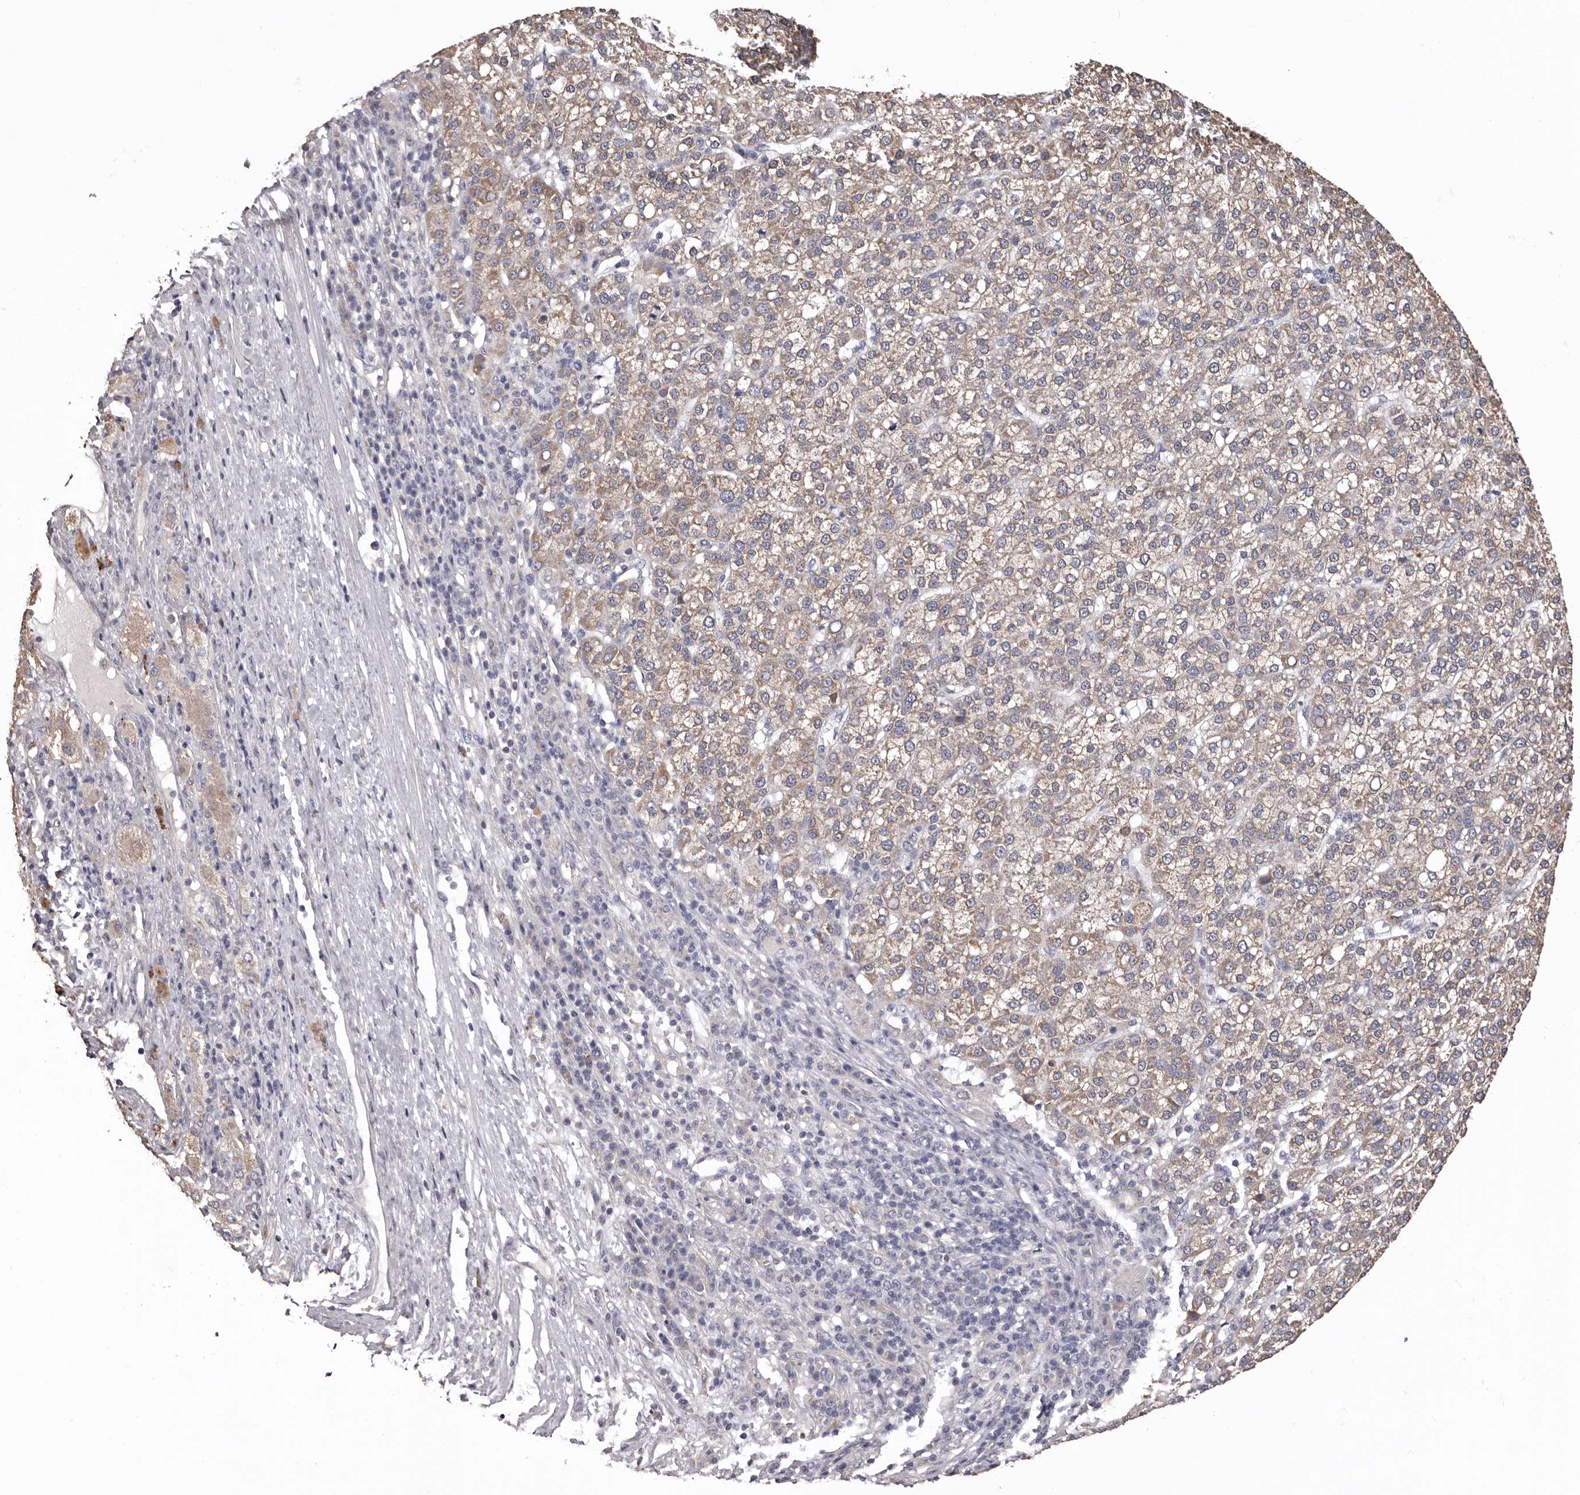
{"staining": {"intensity": "weak", "quantity": ">75%", "location": "cytoplasmic/membranous"}, "tissue": "liver cancer", "cell_type": "Tumor cells", "image_type": "cancer", "snomed": [{"axis": "morphology", "description": "Carcinoma, Hepatocellular, NOS"}, {"axis": "topography", "description": "Liver"}], "caption": "Liver hepatocellular carcinoma stained with a protein marker demonstrates weak staining in tumor cells.", "gene": "ETNK1", "patient": {"sex": "female", "age": 58}}